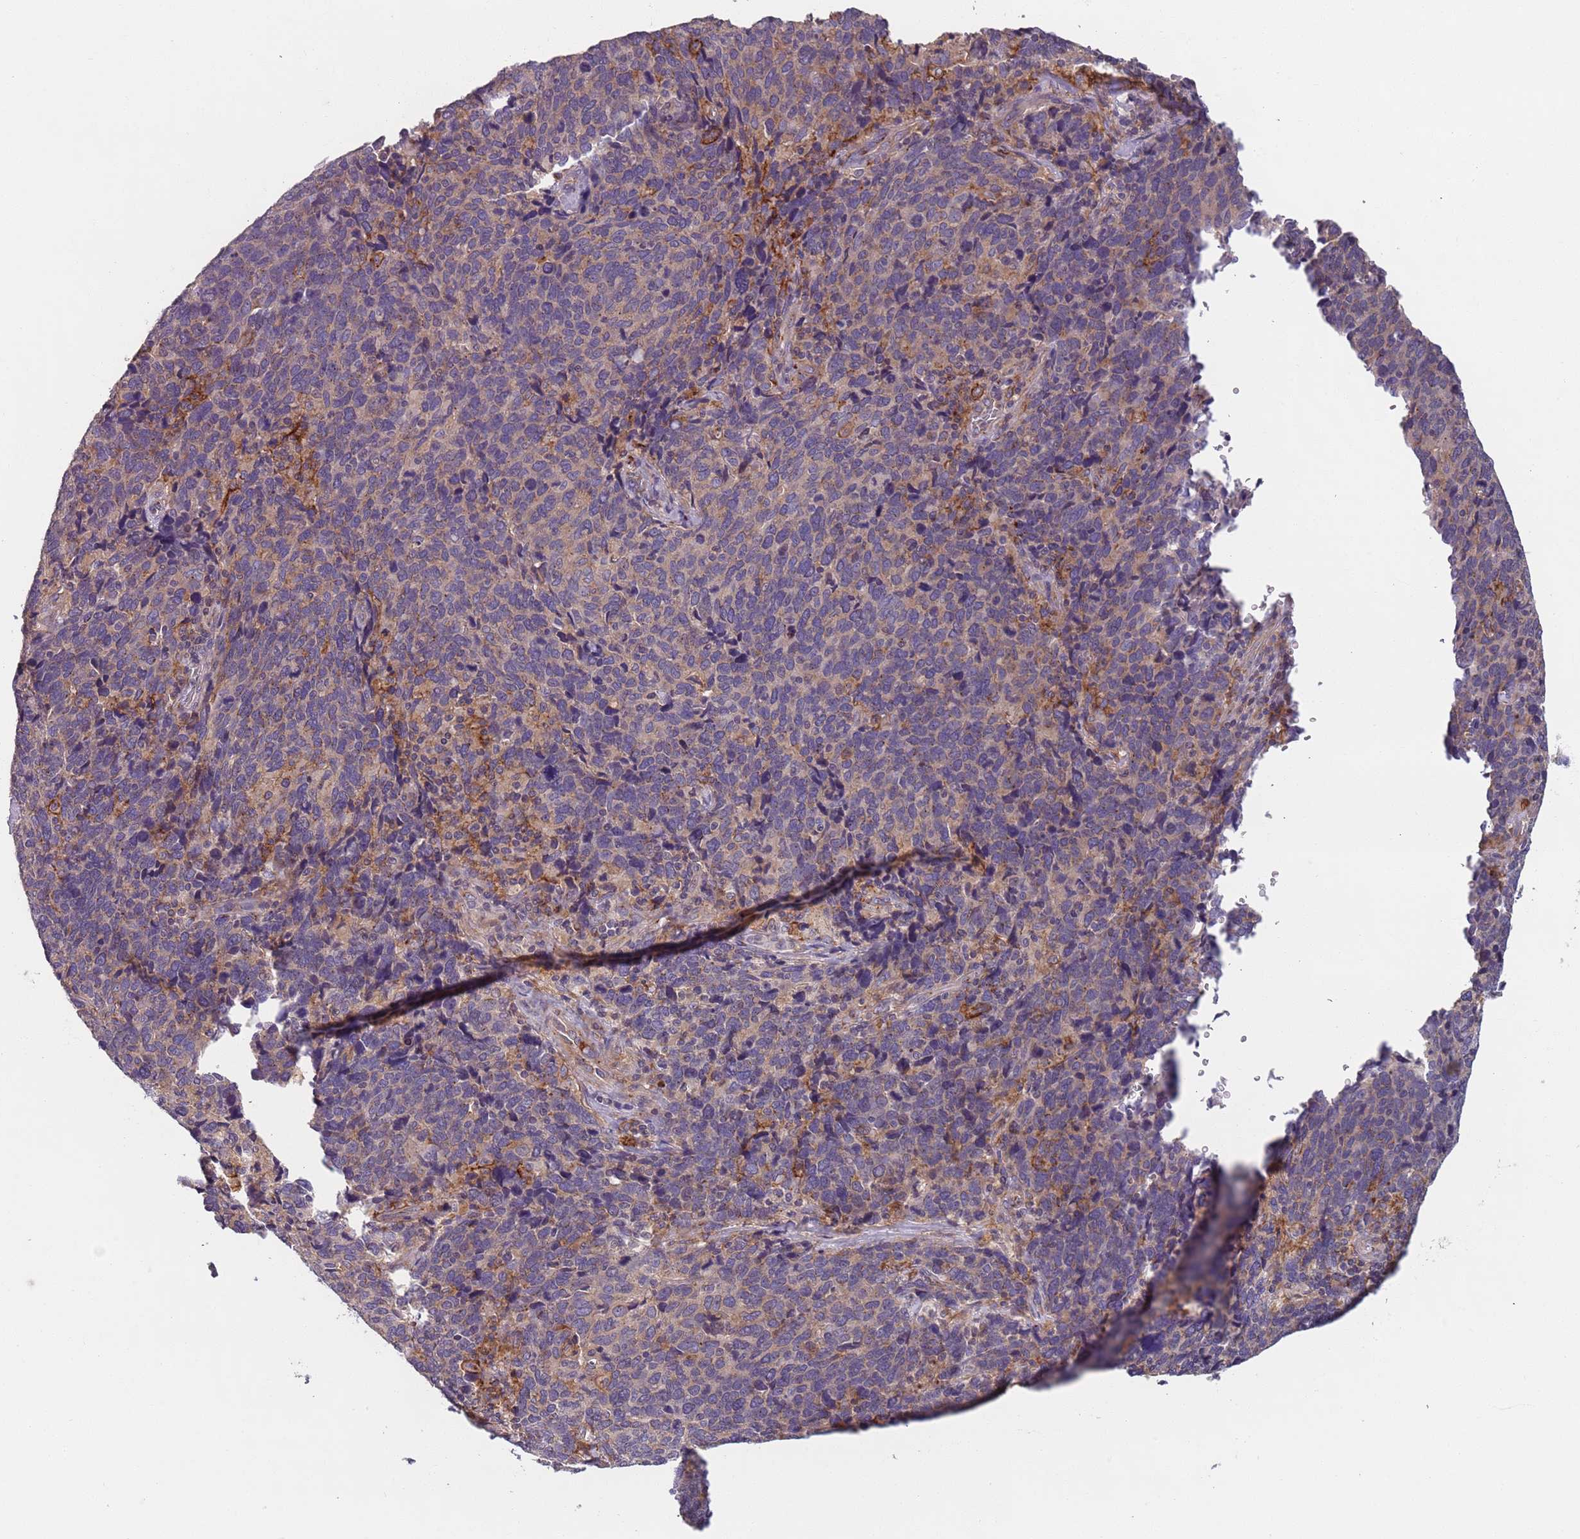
{"staining": {"intensity": "negative", "quantity": "none", "location": "none"}, "tissue": "cervical cancer", "cell_type": "Tumor cells", "image_type": "cancer", "snomed": [{"axis": "morphology", "description": "Squamous cell carcinoma, NOS"}, {"axis": "topography", "description": "Cervix"}], "caption": "A photomicrograph of cervical cancer (squamous cell carcinoma) stained for a protein shows no brown staining in tumor cells.", "gene": "AKTIP", "patient": {"sex": "female", "age": 41}}